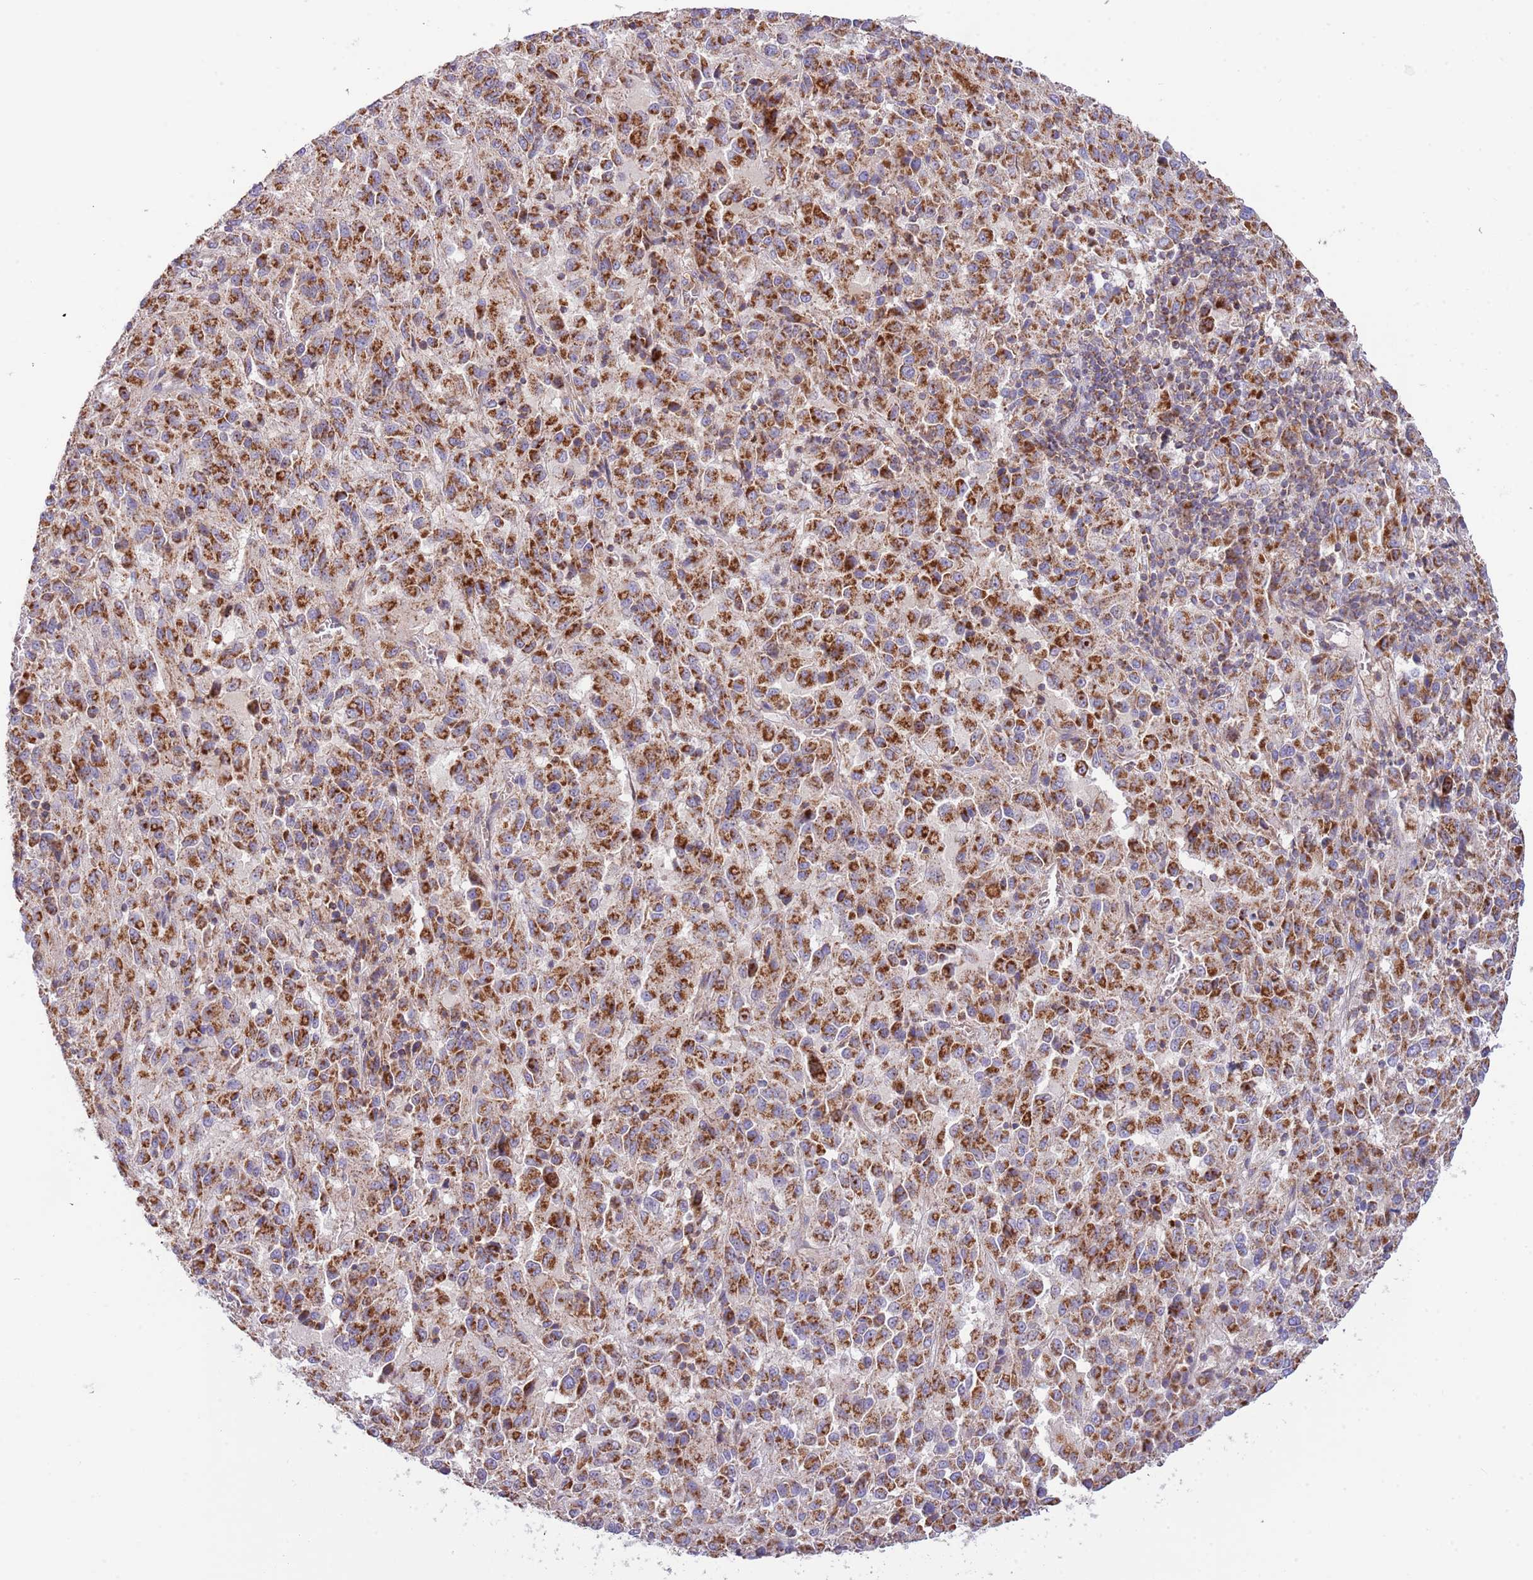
{"staining": {"intensity": "strong", "quantity": ">75%", "location": "cytoplasmic/membranous"}, "tissue": "melanoma", "cell_type": "Tumor cells", "image_type": "cancer", "snomed": [{"axis": "morphology", "description": "Malignant melanoma, Metastatic site"}, {"axis": "topography", "description": "Lung"}], "caption": "Melanoma tissue displays strong cytoplasmic/membranous expression in approximately >75% of tumor cells", "gene": "DNAJA3", "patient": {"sex": "male", "age": 64}}